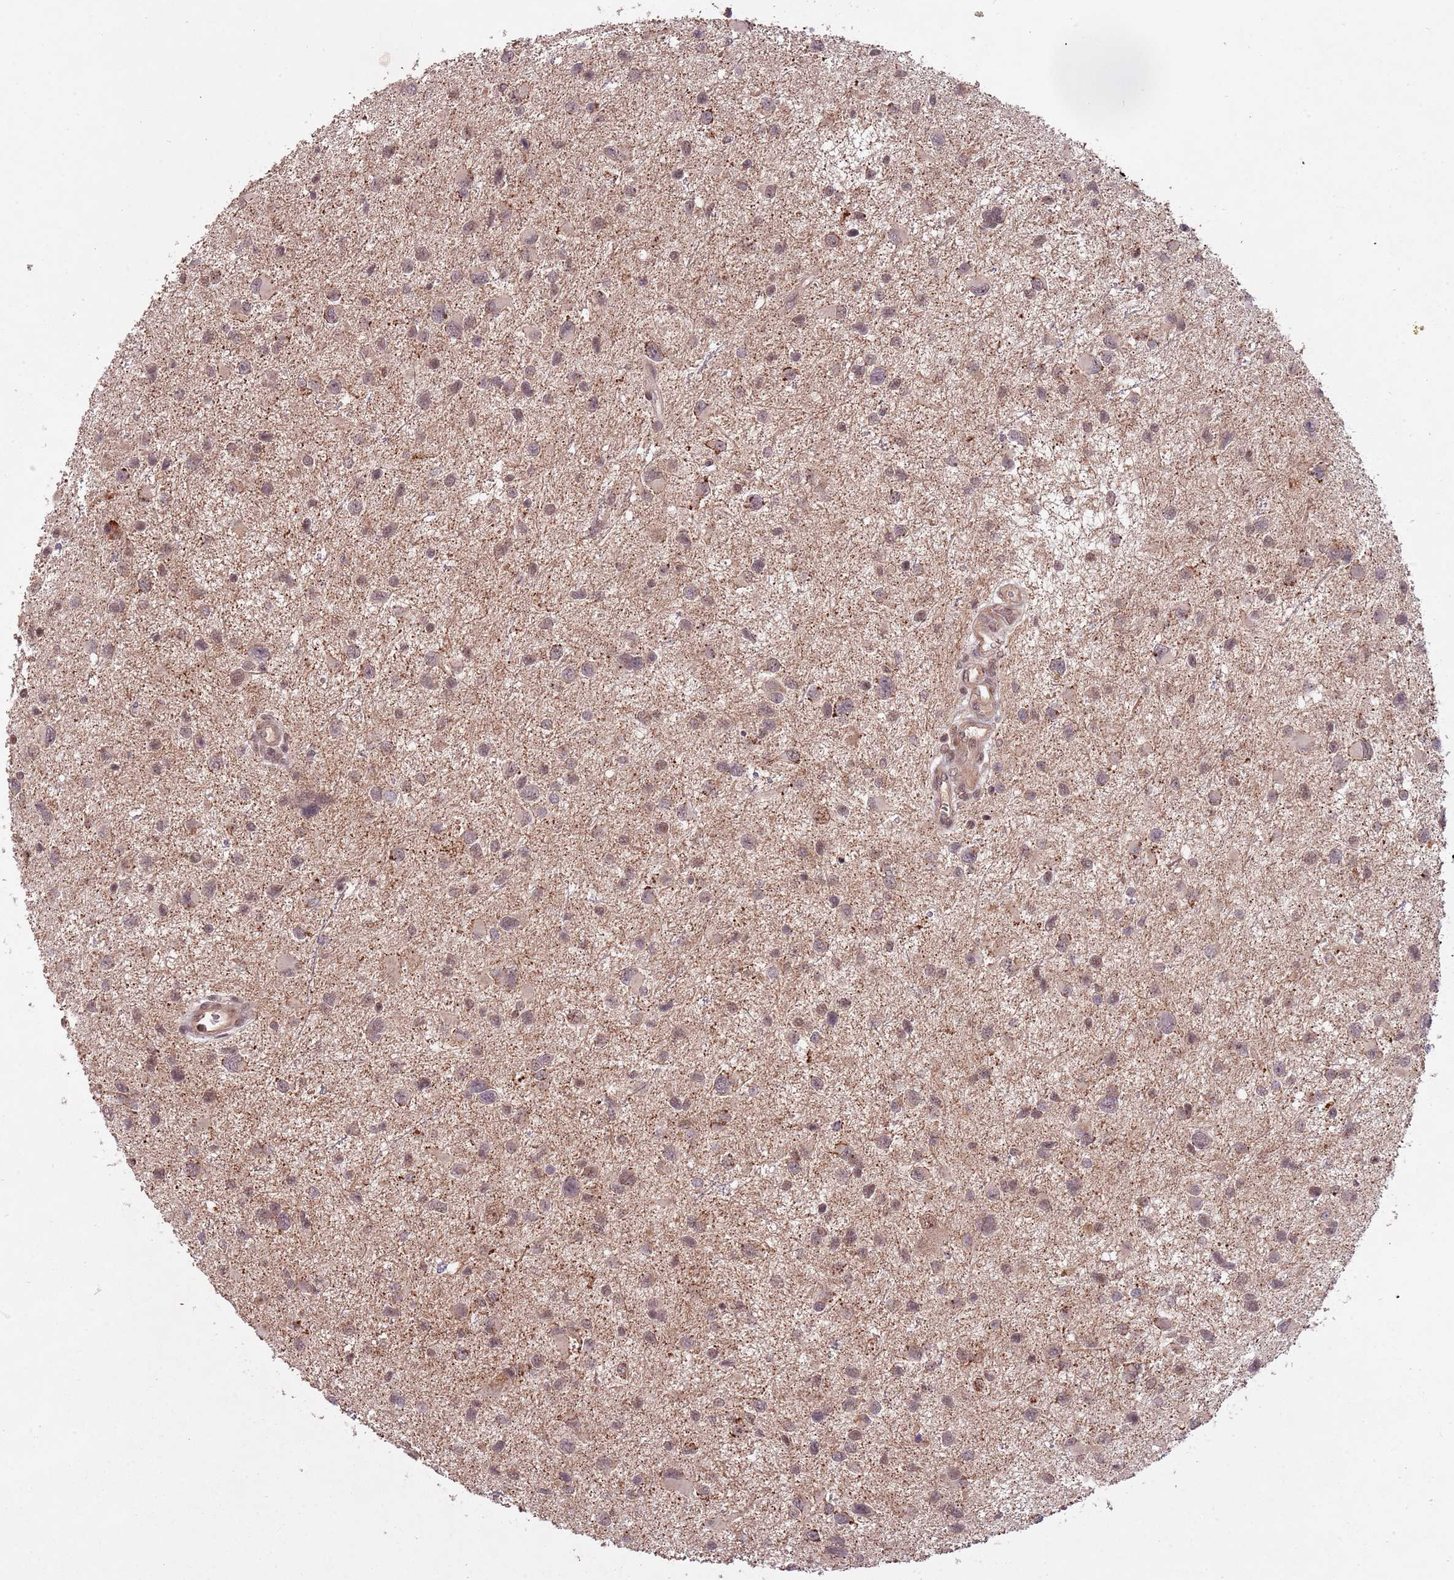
{"staining": {"intensity": "weak", "quantity": "<25%", "location": "cytoplasmic/membranous,nuclear"}, "tissue": "glioma", "cell_type": "Tumor cells", "image_type": "cancer", "snomed": [{"axis": "morphology", "description": "Glioma, malignant, Low grade"}, {"axis": "topography", "description": "Brain"}], "caption": "Protein analysis of glioma demonstrates no significant positivity in tumor cells.", "gene": "SUDS3", "patient": {"sex": "female", "age": 32}}